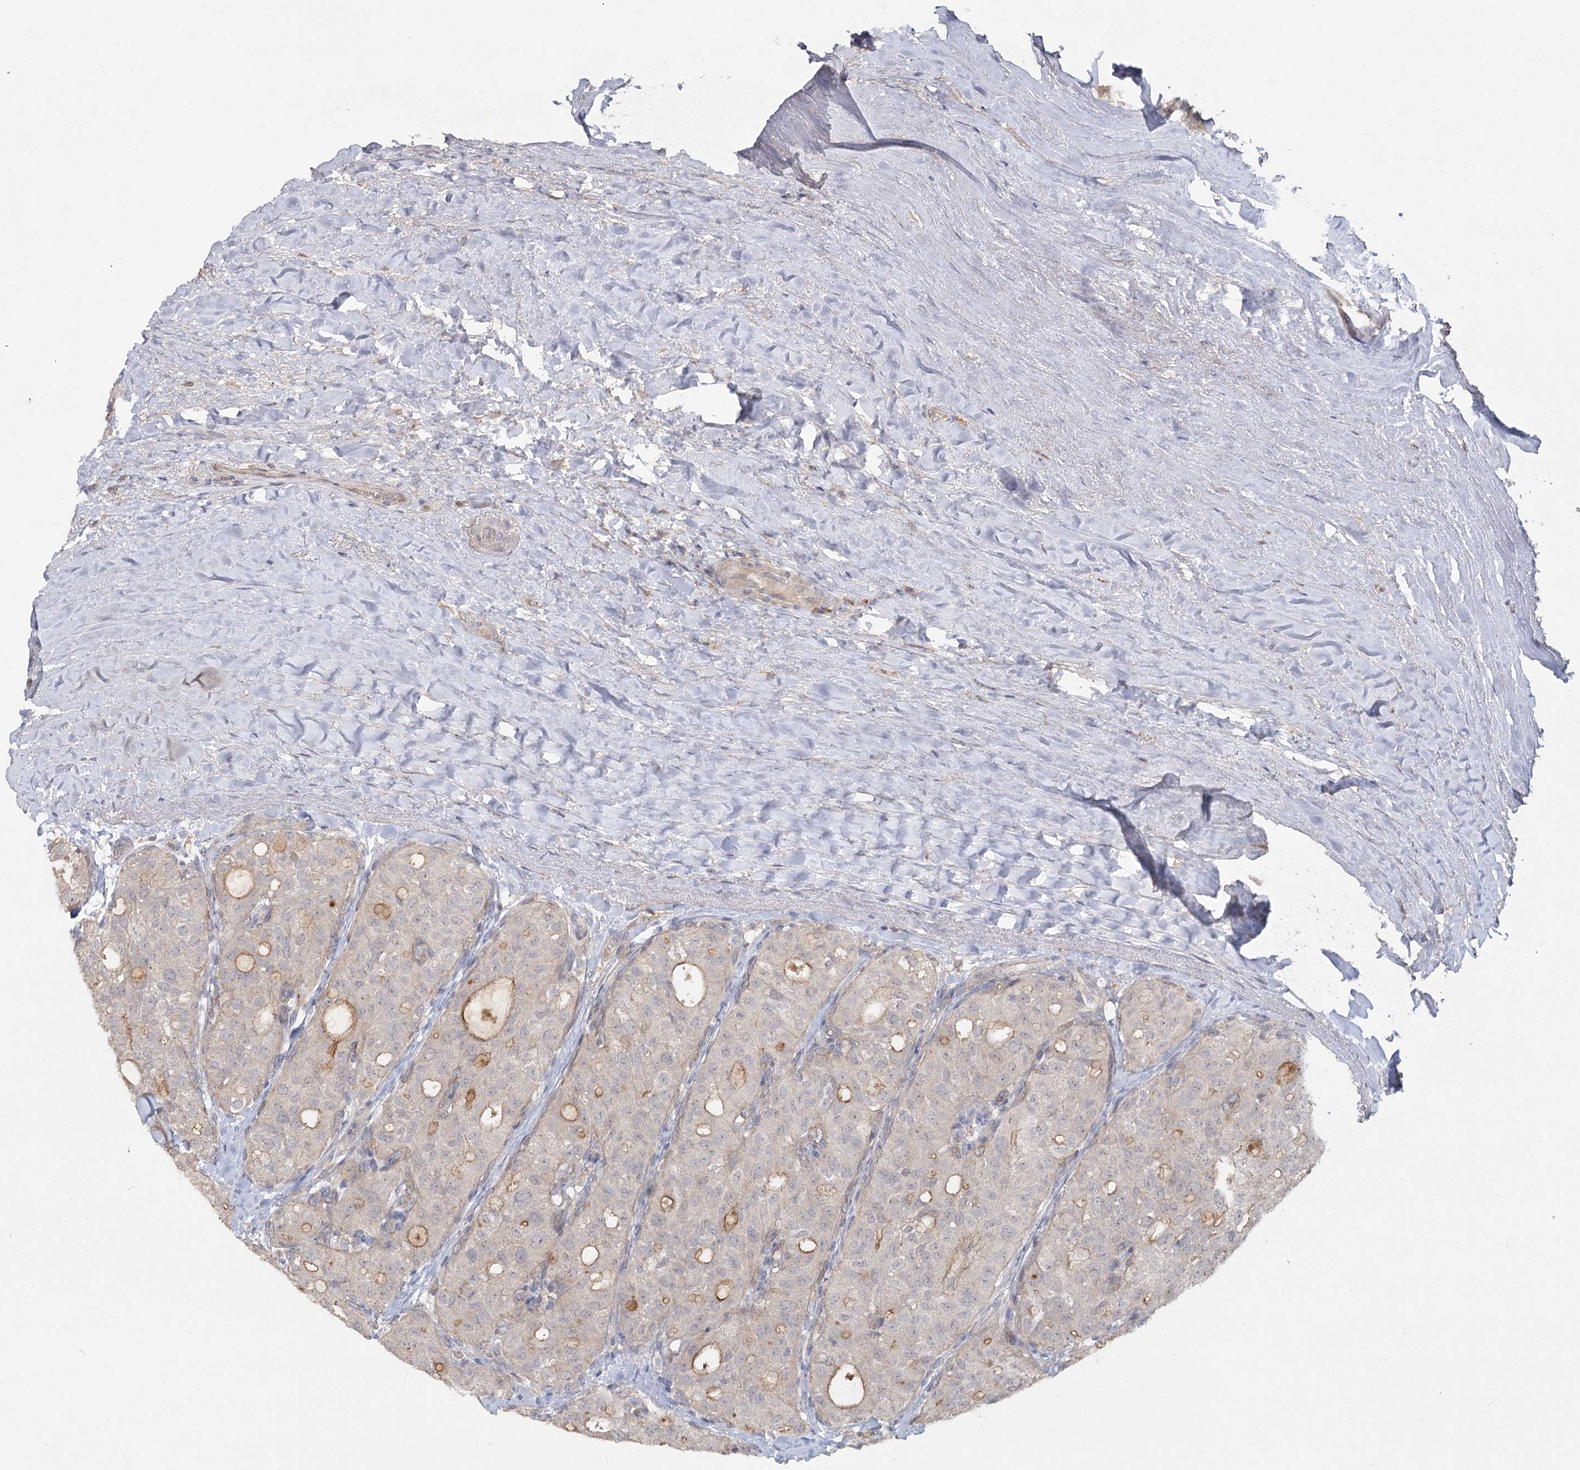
{"staining": {"intensity": "weak", "quantity": "<25%", "location": "cytoplasmic/membranous"}, "tissue": "thyroid cancer", "cell_type": "Tumor cells", "image_type": "cancer", "snomed": [{"axis": "morphology", "description": "Follicular adenoma carcinoma, NOS"}, {"axis": "topography", "description": "Thyroid gland"}], "caption": "High magnification brightfield microscopy of thyroid cancer stained with DAB (3,3'-diaminobenzidine) (brown) and counterstained with hematoxylin (blue): tumor cells show no significant positivity.", "gene": "ANGPTL5", "patient": {"sex": "male", "age": 75}}